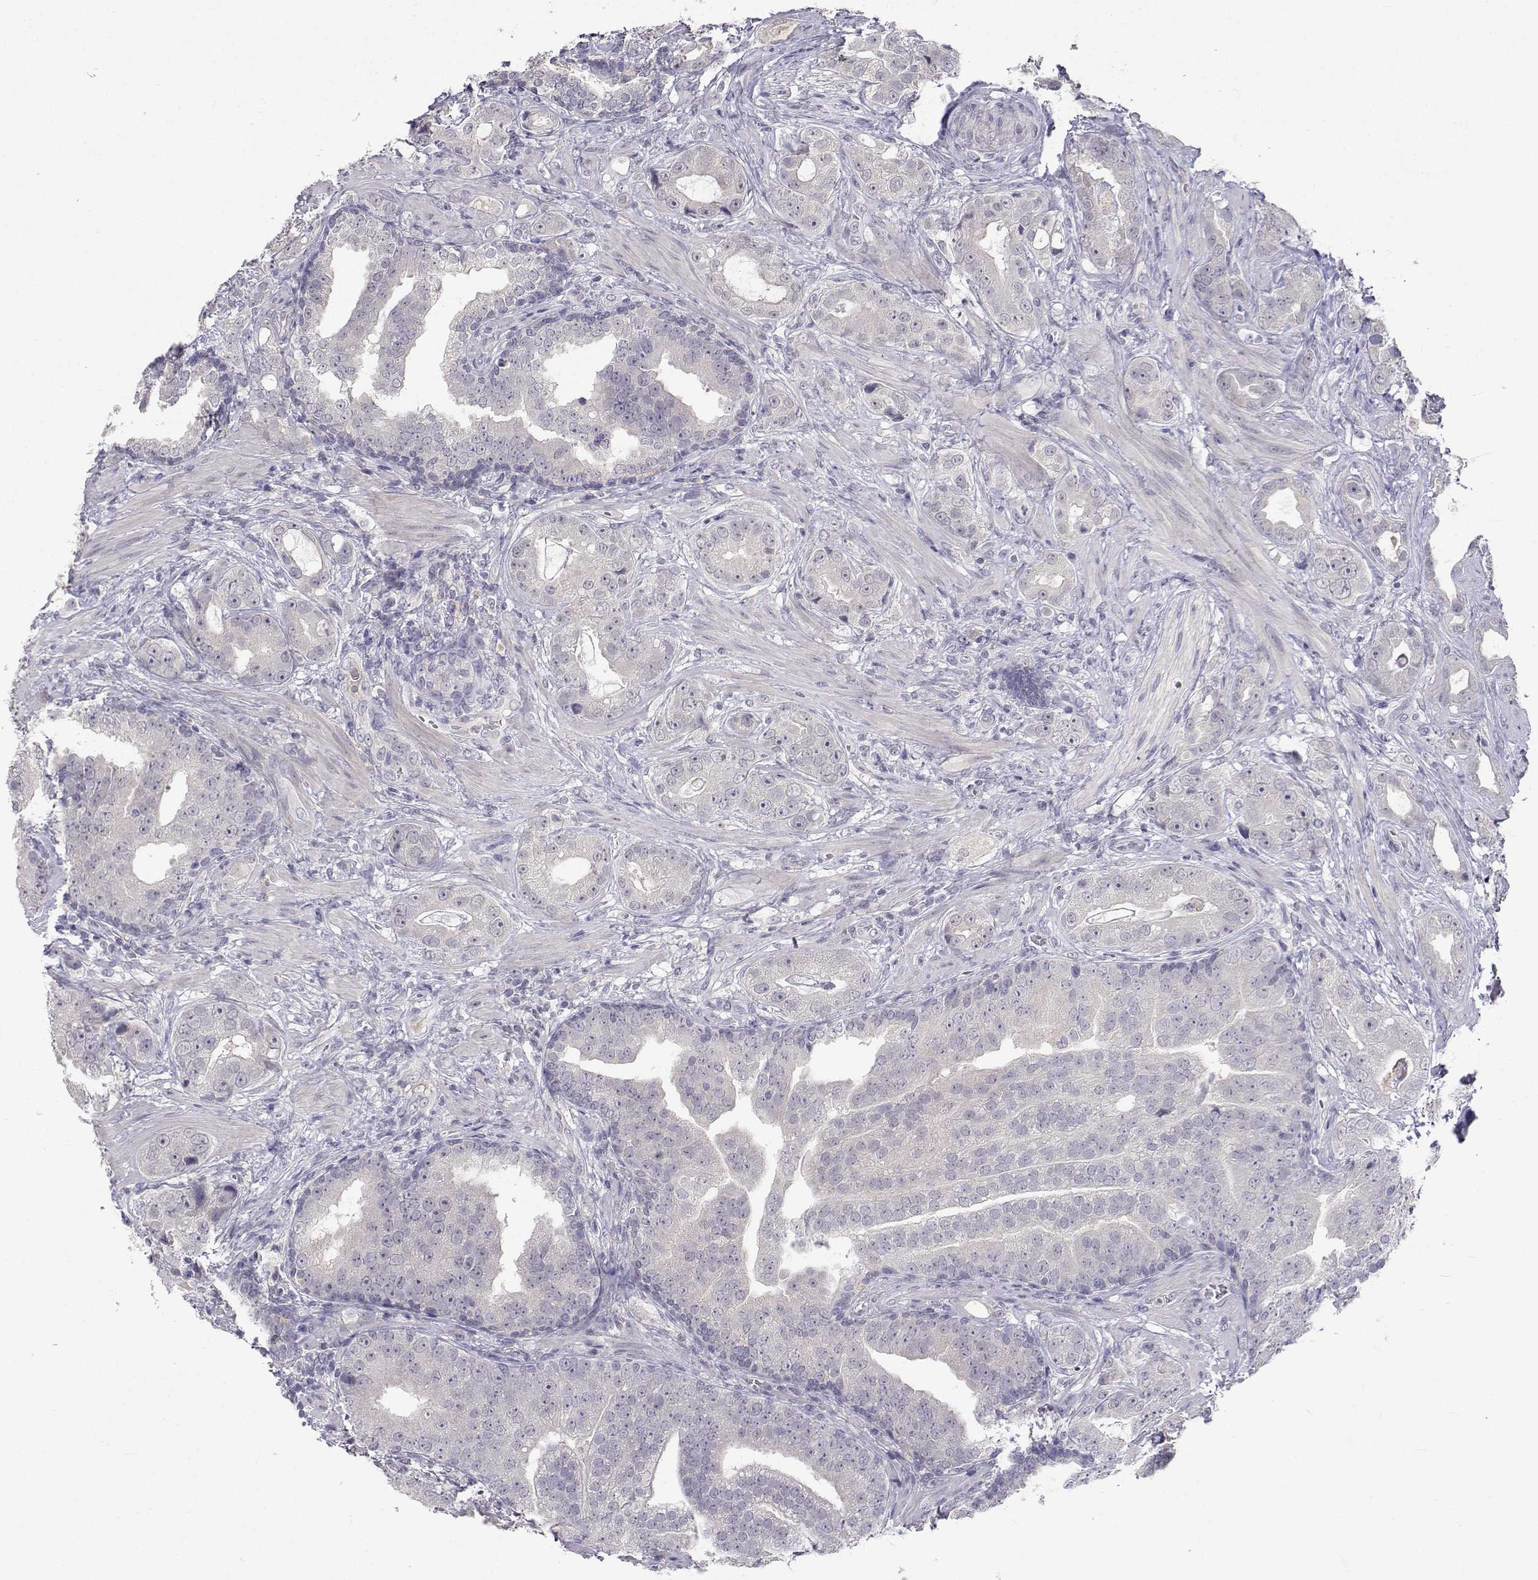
{"staining": {"intensity": "negative", "quantity": "none", "location": "none"}, "tissue": "prostate cancer", "cell_type": "Tumor cells", "image_type": "cancer", "snomed": [{"axis": "morphology", "description": "Adenocarcinoma, NOS"}, {"axis": "topography", "description": "Prostate"}], "caption": "This photomicrograph is of prostate cancer (adenocarcinoma) stained with immunohistochemistry to label a protein in brown with the nuclei are counter-stained blue. There is no positivity in tumor cells. Brightfield microscopy of IHC stained with DAB (brown) and hematoxylin (blue), captured at high magnification.", "gene": "SLC6A3", "patient": {"sex": "male", "age": 57}}